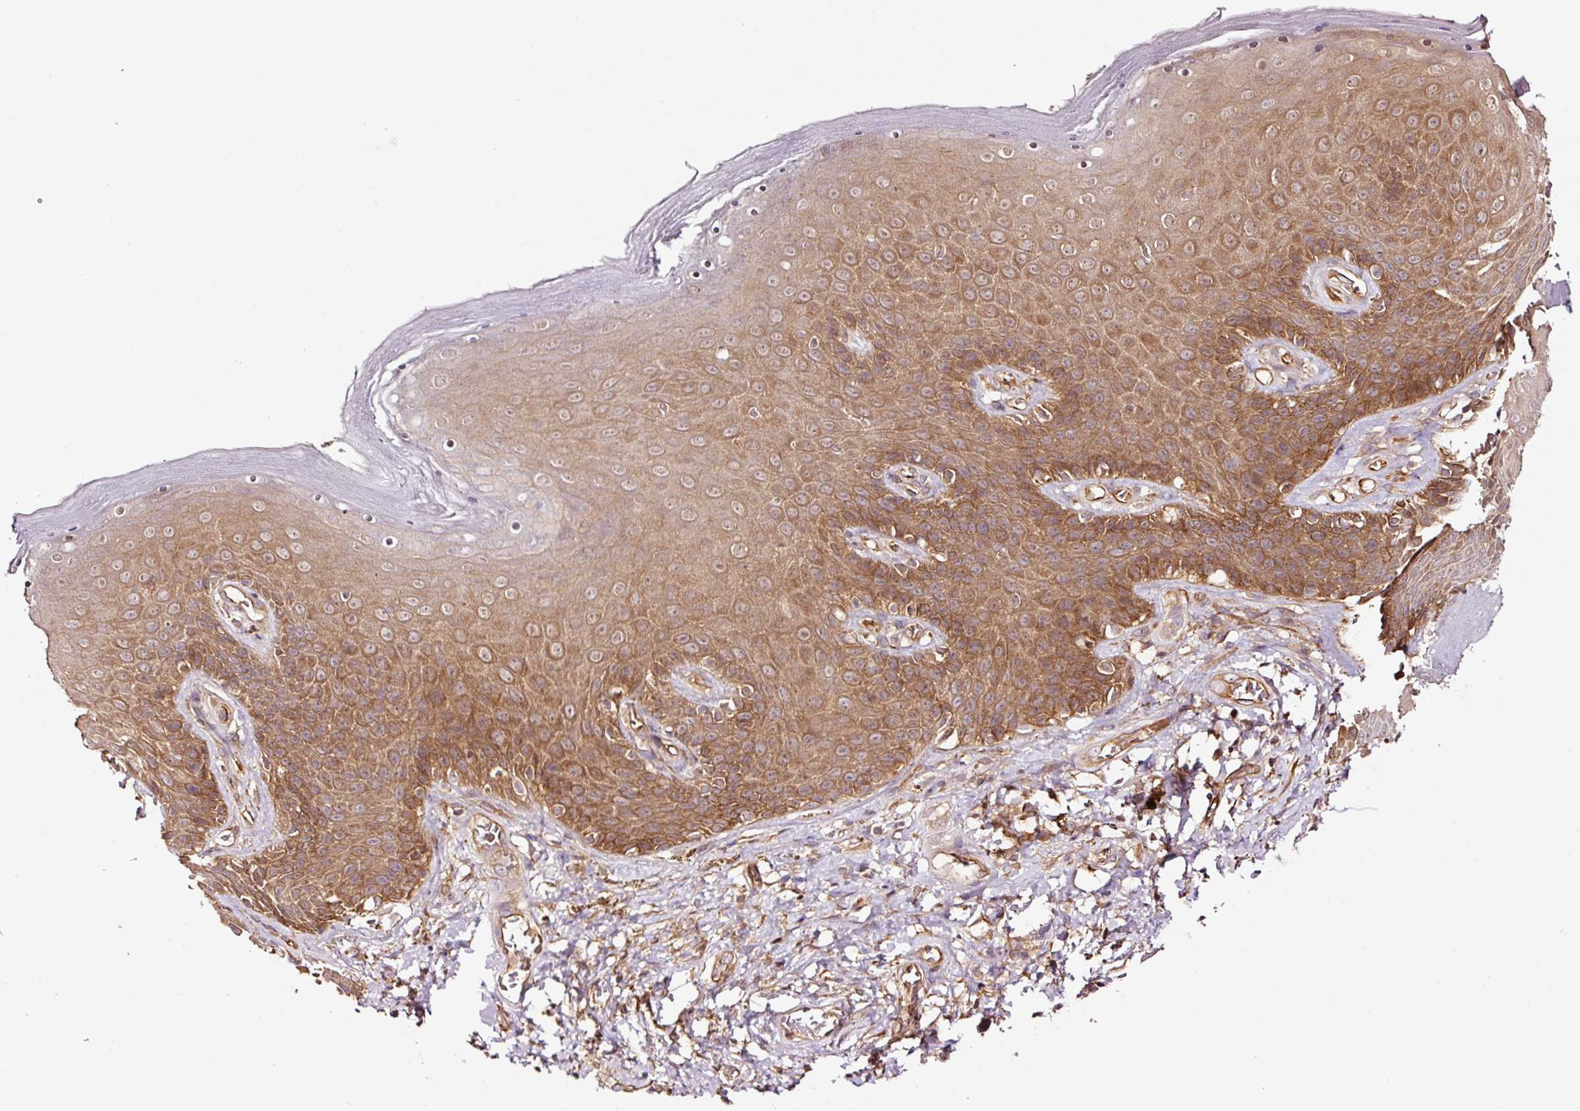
{"staining": {"intensity": "moderate", "quantity": ">75%", "location": "cytoplasmic/membranous"}, "tissue": "skin", "cell_type": "Epidermal cells", "image_type": "normal", "snomed": [{"axis": "morphology", "description": "Normal tissue, NOS"}, {"axis": "topography", "description": "Anal"}, {"axis": "topography", "description": "Peripheral nerve tissue"}], "caption": "Normal skin shows moderate cytoplasmic/membranous positivity in about >75% of epidermal cells, visualized by immunohistochemistry.", "gene": "METAP1", "patient": {"sex": "male", "age": 53}}